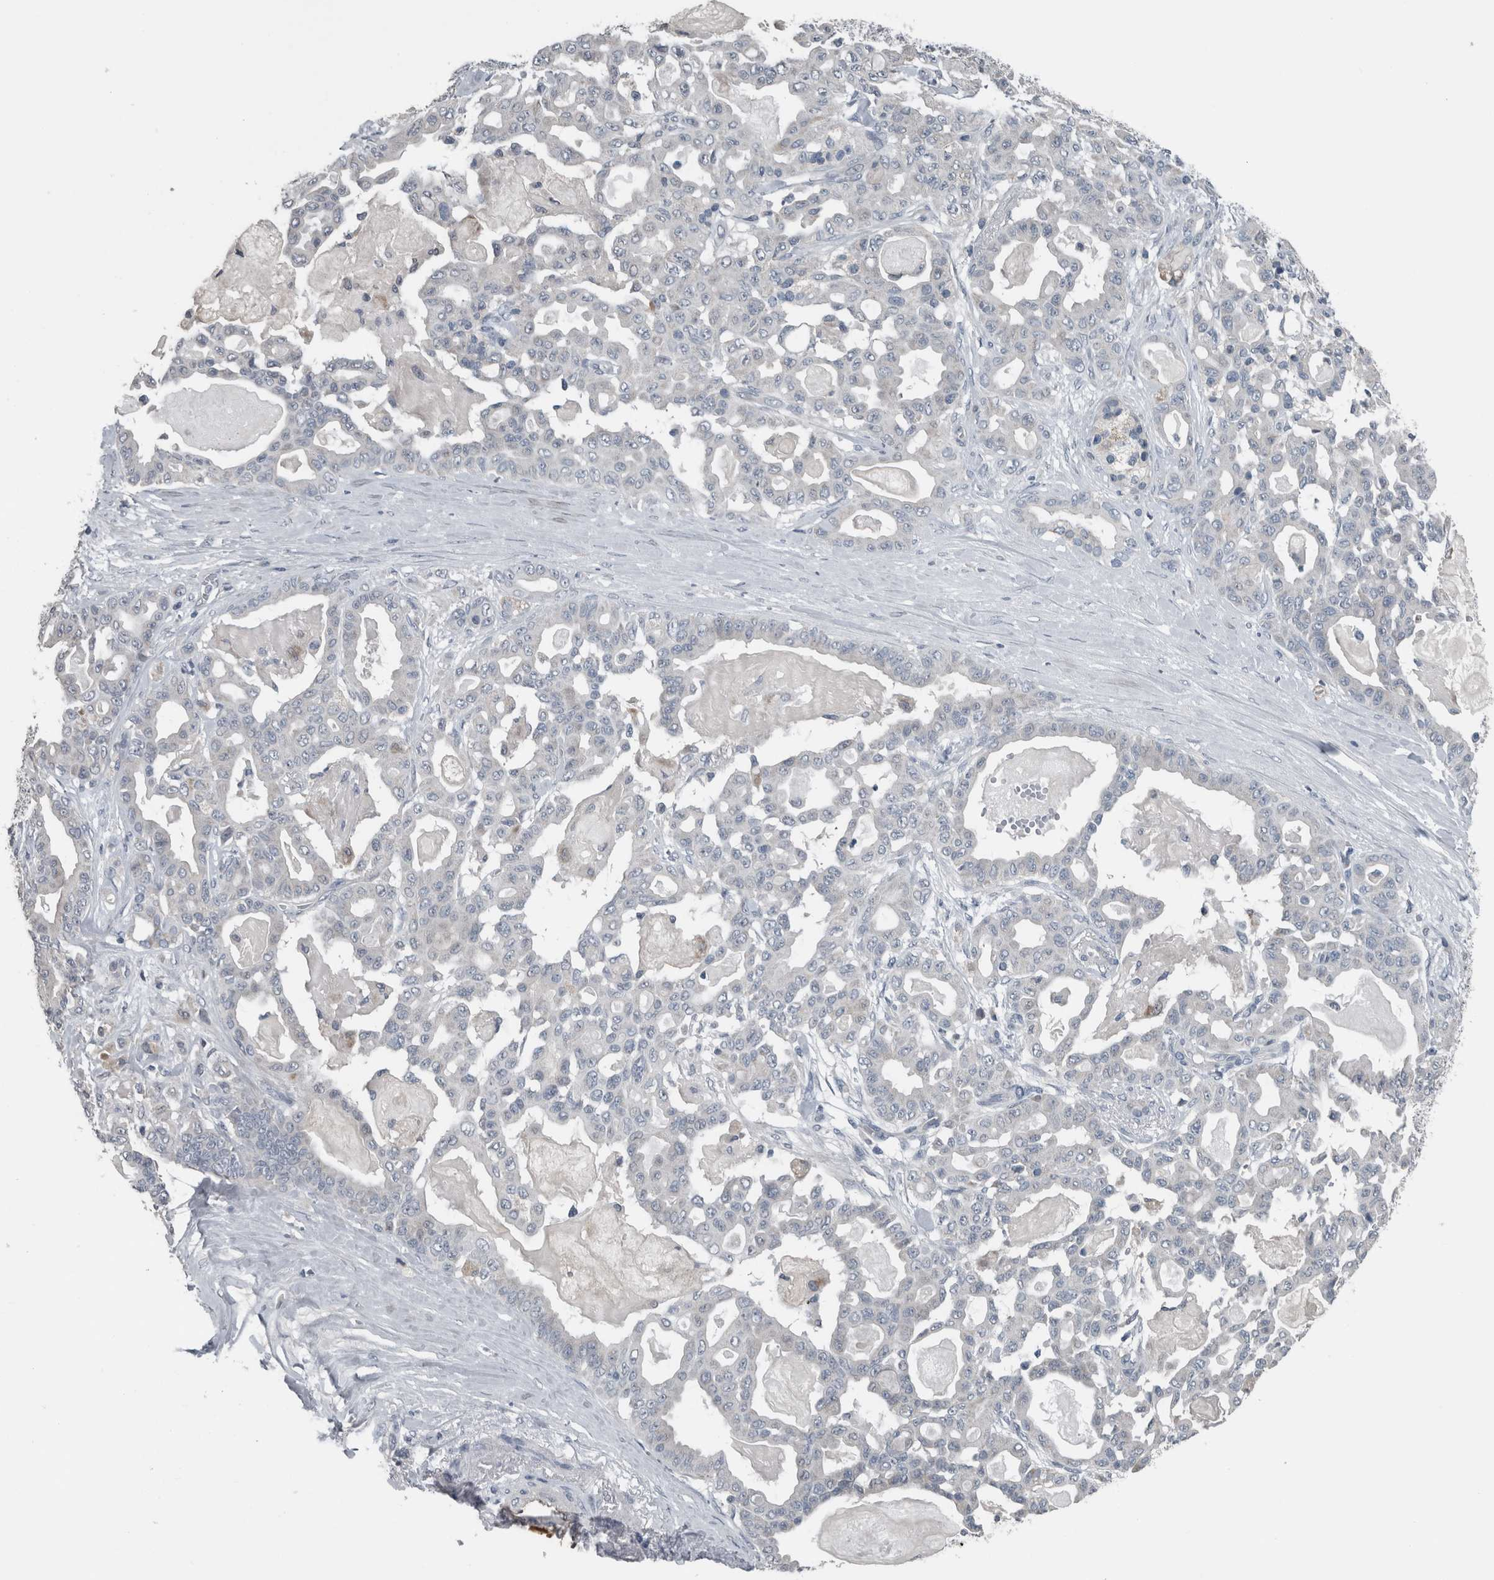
{"staining": {"intensity": "negative", "quantity": "none", "location": "none"}, "tissue": "pancreatic cancer", "cell_type": "Tumor cells", "image_type": "cancer", "snomed": [{"axis": "morphology", "description": "Adenocarcinoma, NOS"}, {"axis": "topography", "description": "Pancreas"}], "caption": "Tumor cells are negative for brown protein staining in pancreatic adenocarcinoma. (DAB (3,3'-diaminobenzidine) immunohistochemistry with hematoxylin counter stain).", "gene": "KRT20", "patient": {"sex": "male", "age": 63}}